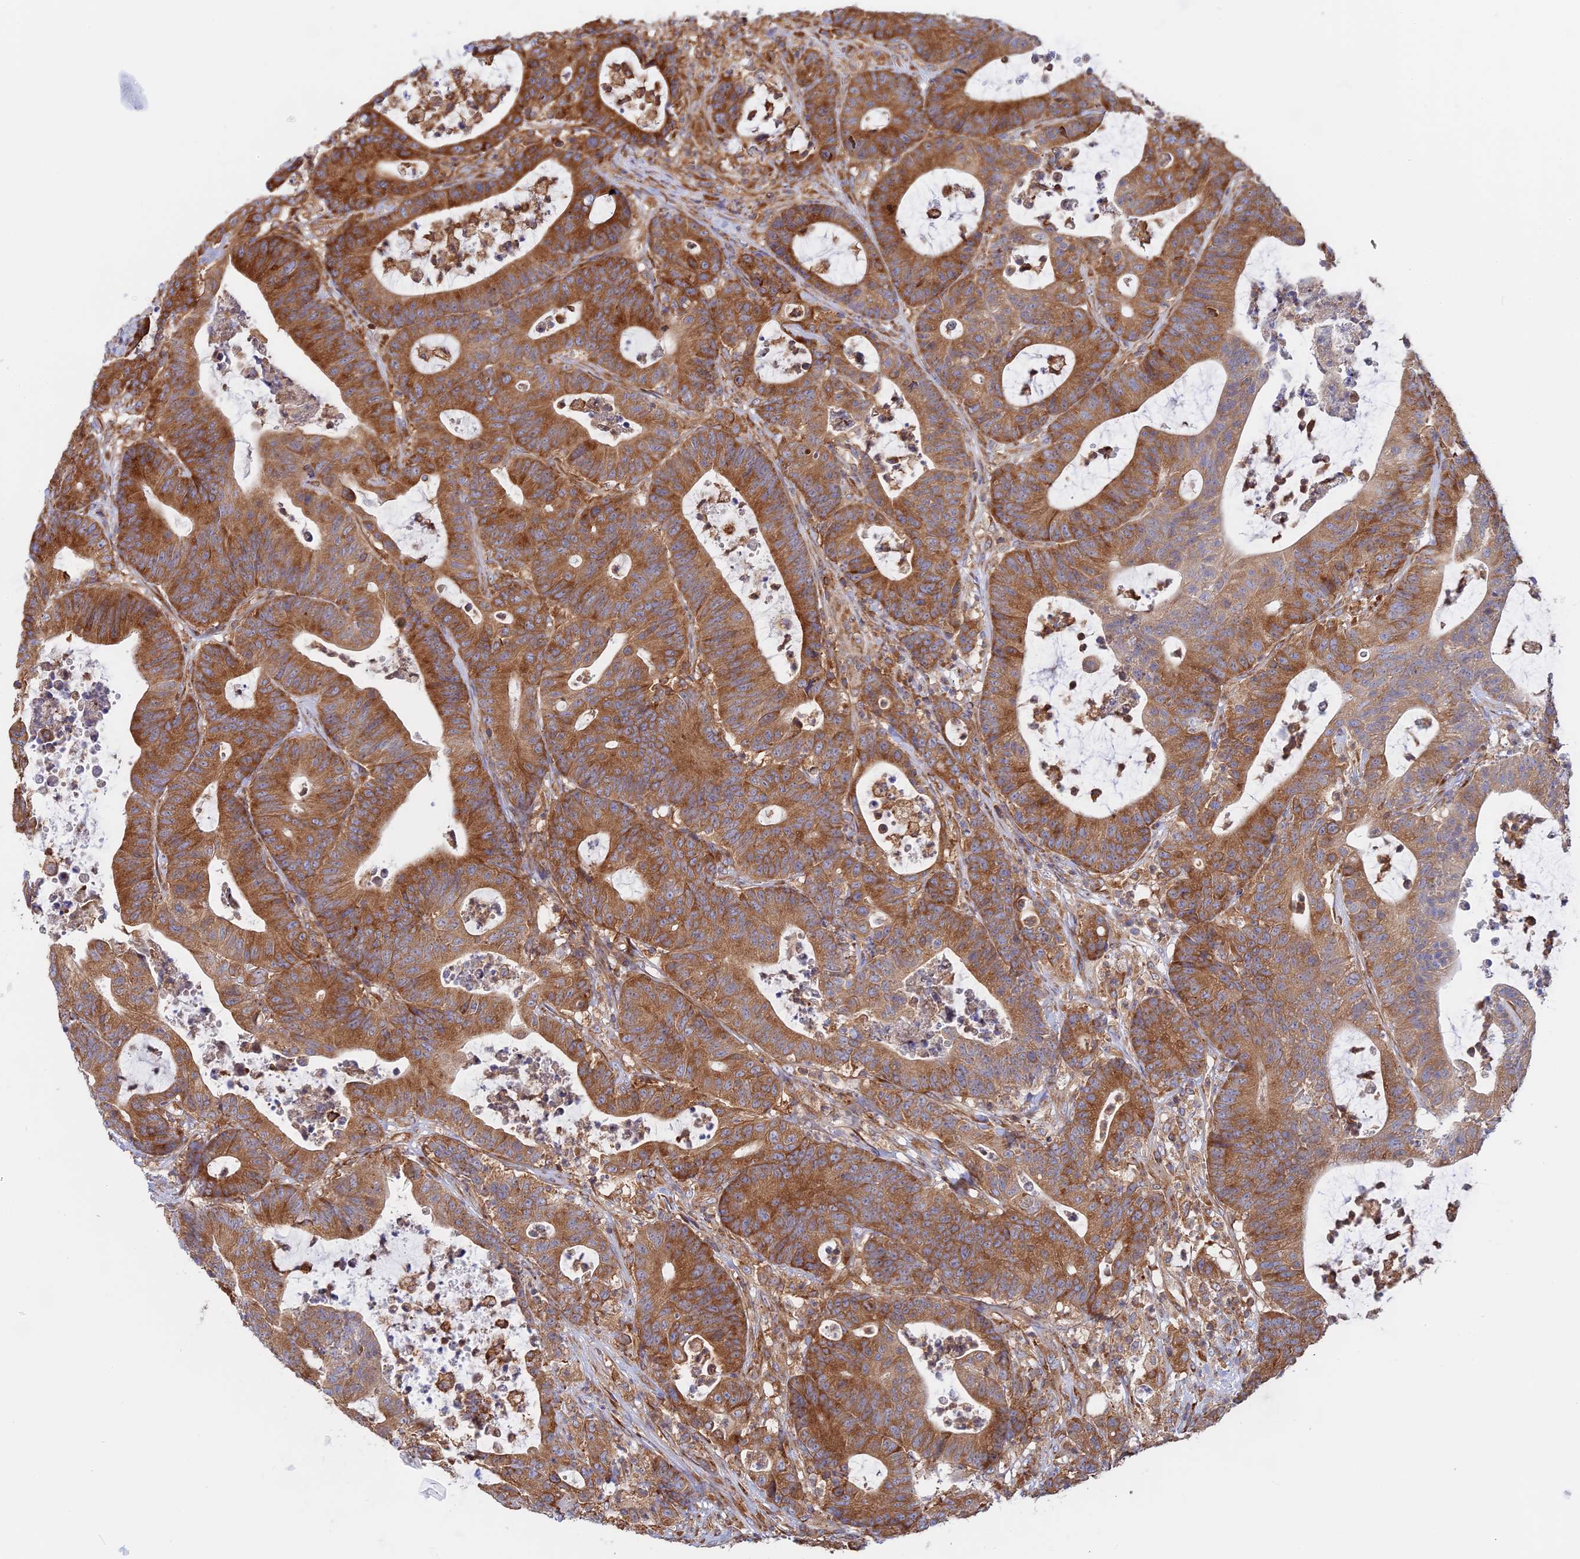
{"staining": {"intensity": "moderate", "quantity": ">75%", "location": "cytoplasmic/membranous"}, "tissue": "colorectal cancer", "cell_type": "Tumor cells", "image_type": "cancer", "snomed": [{"axis": "morphology", "description": "Adenocarcinoma, NOS"}, {"axis": "topography", "description": "Colon"}], "caption": "IHC image of neoplastic tissue: adenocarcinoma (colorectal) stained using immunohistochemistry displays medium levels of moderate protein expression localized specifically in the cytoplasmic/membranous of tumor cells, appearing as a cytoplasmic/membranous brown color.", "gene": "GMIP", "patient": {"sex": "female", "age": 84}}